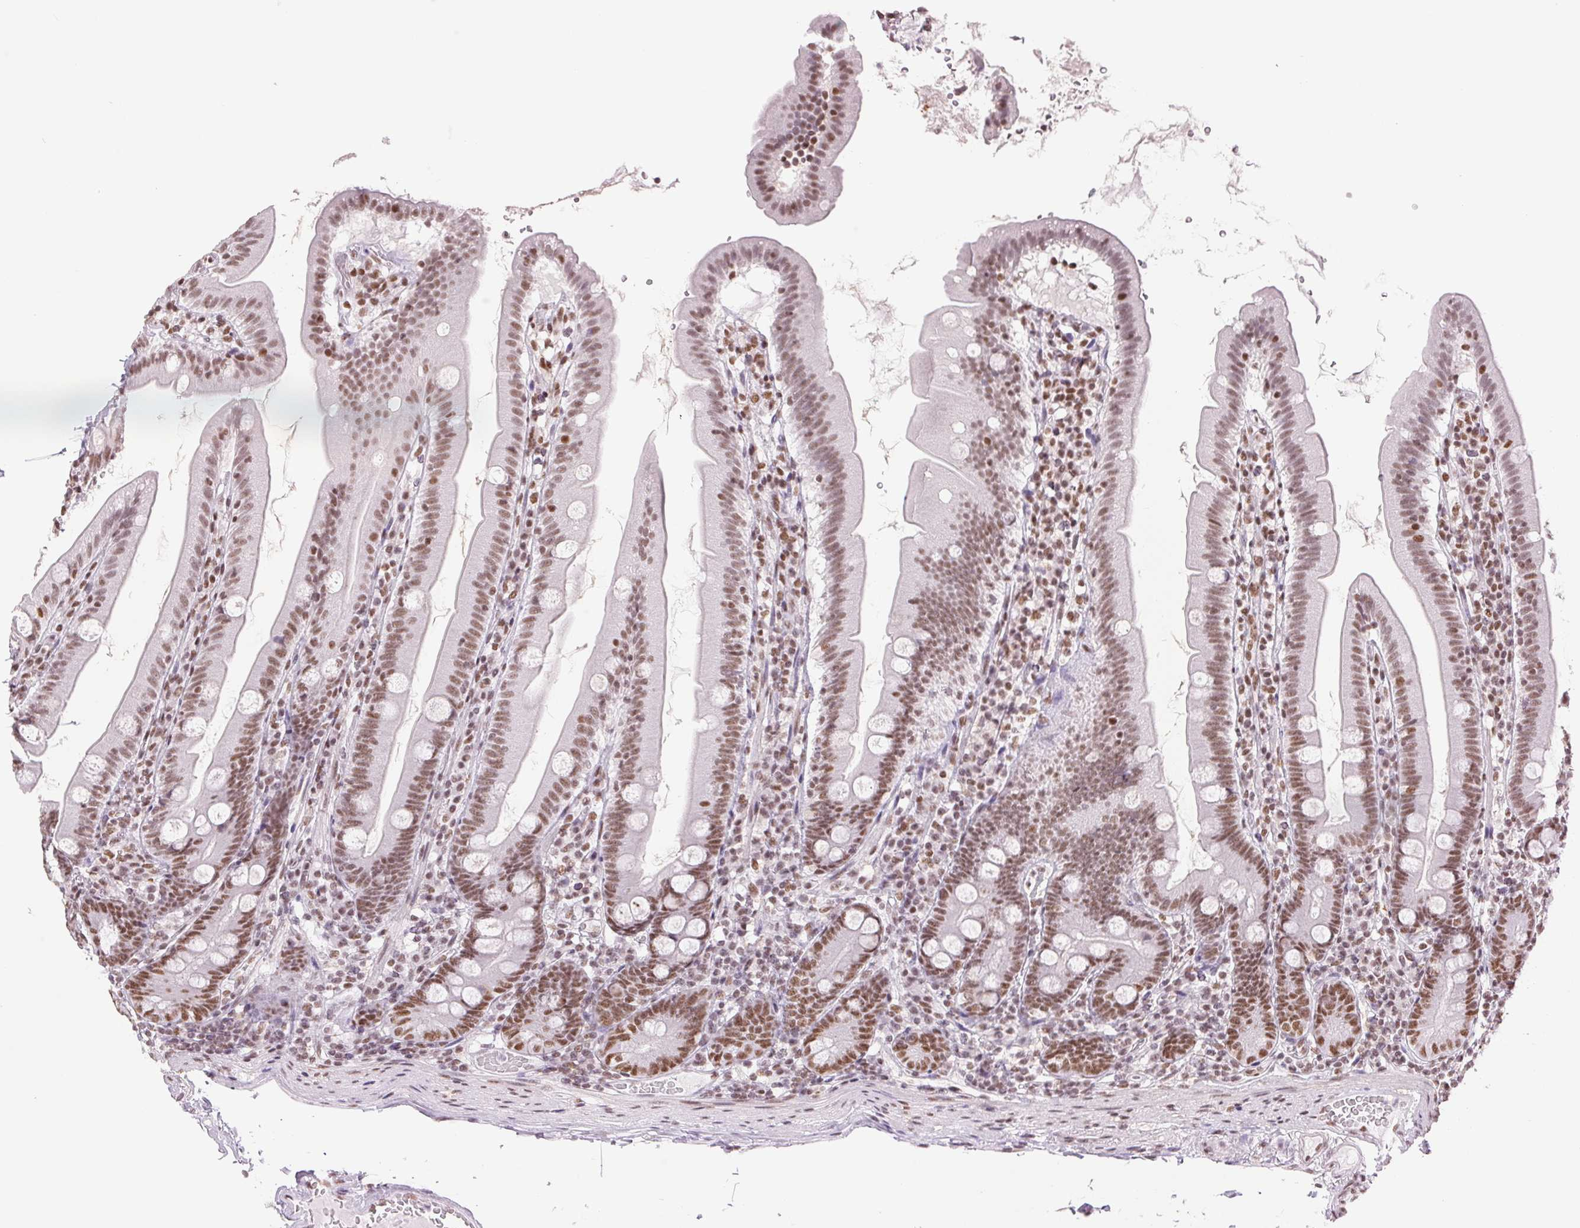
{"staining": {"intensity": "moderate", "quantity": ">75%", "location": "nuclear"}, "tissue": "duodenum", "cell_type": "Glandular cells", "image_type": "normal", "snomed": [{"axis": "morphology", "description": "Normal tissue, NOS"}, {"axis": "topography", "description": "Duodenum"}], "caption": "Moderate nuclear expression is appreciated in approximately >75% of glandular cells in unremarkable duodenum. (Brightfield microscopy of DAB IHC at high magnification).", "gene": "ZFR2", "patient": {"sex": "female", "age": 67}}